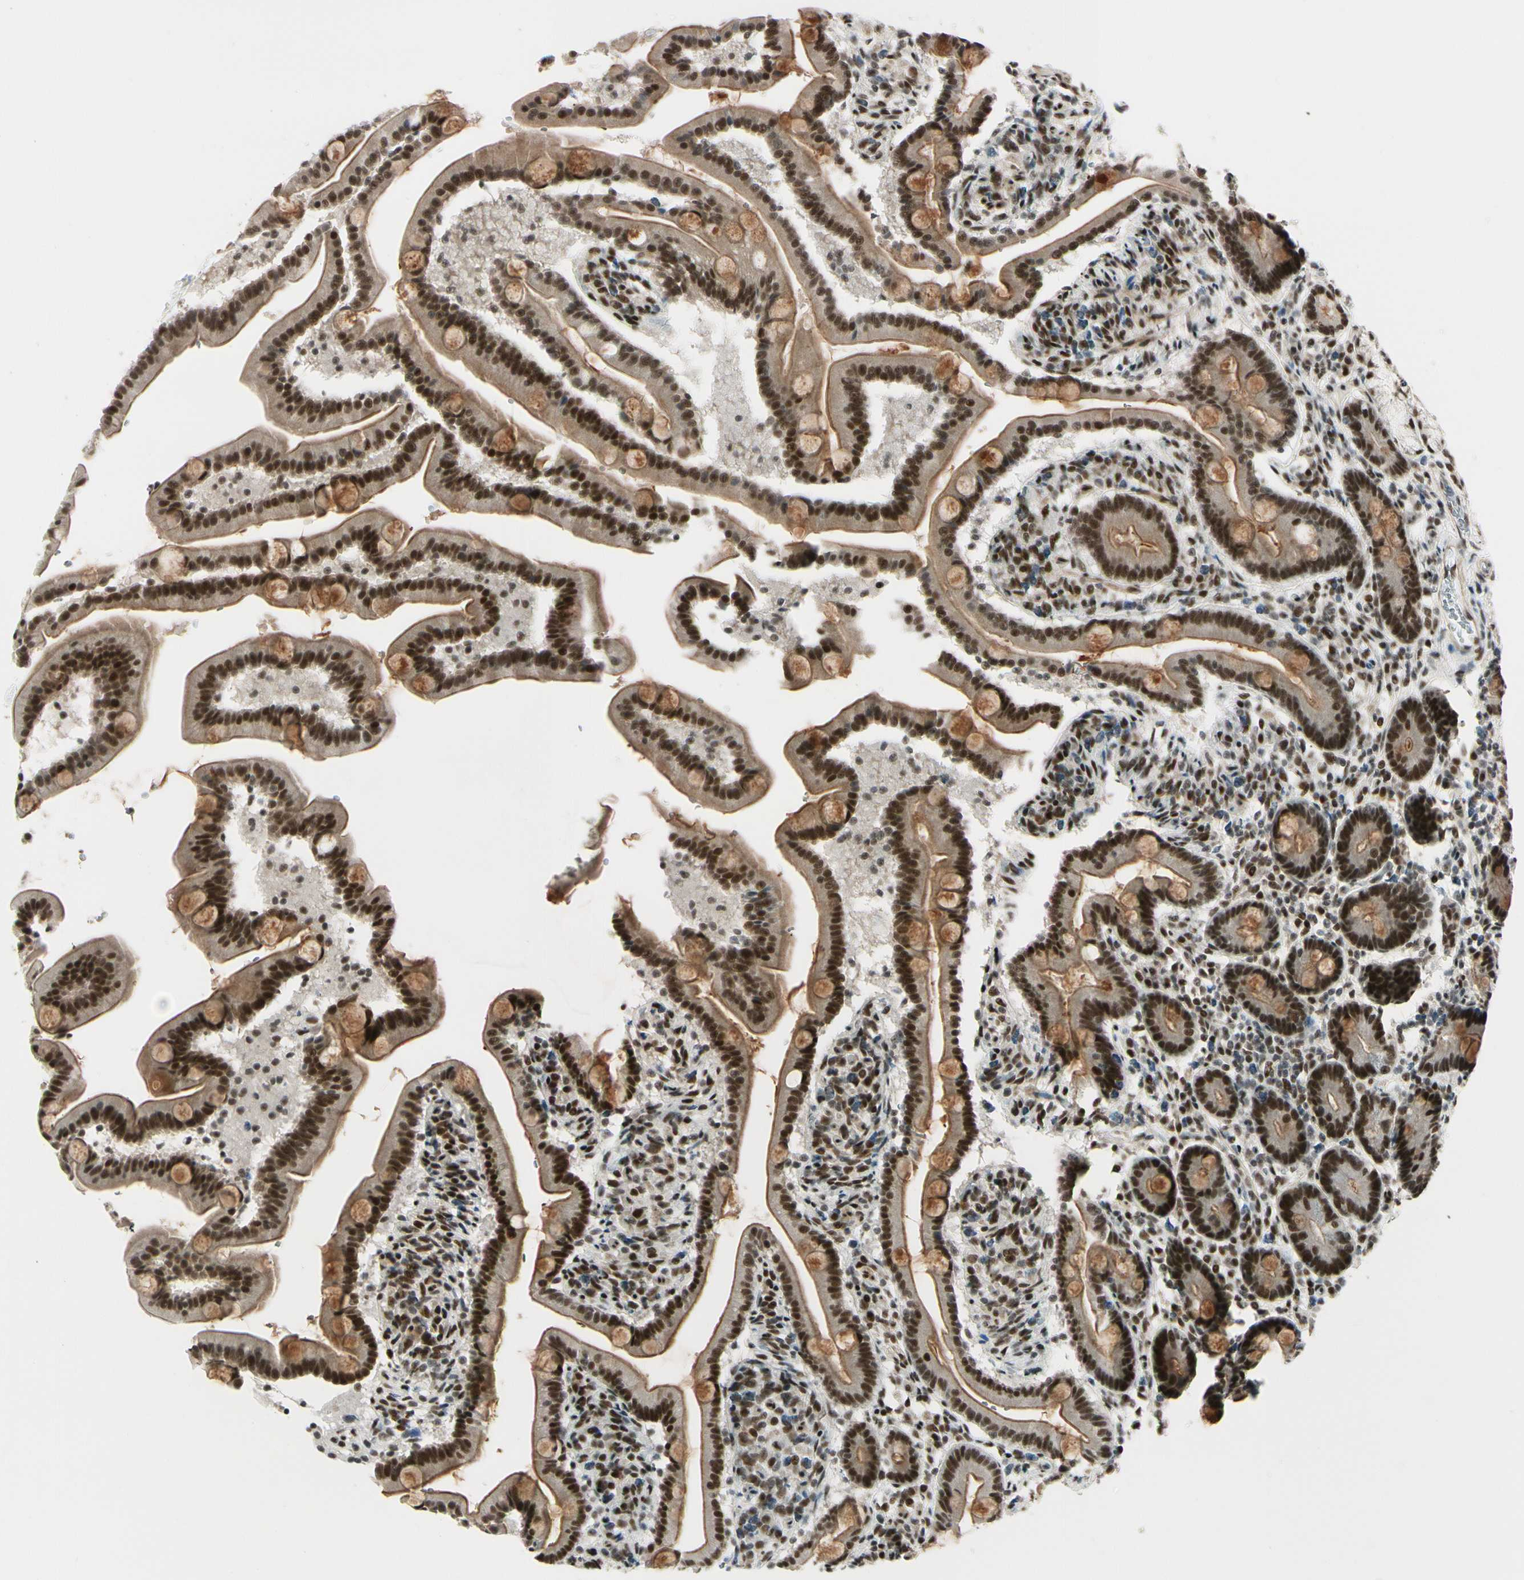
{"staining": {"intensity": "strong", "quantity": ">75%", "location": "cytoplasmic/membranous,nuclear"}, "tissue": "duodenum", "cell_type": "Glandular cells", "image_type": "normal", "snomed": [{"axis": "morphology", "description": "Normal tissue, NOS"}, {"axis": "topography", "description": "Duodenum"}], "caption": "Glandular cells exhibit high levels of strong cytoplasmic/membranous,nuclear expression in approximately >75% of cells in benign duodenum.", "gene": "CHAMP1", "patient": {"sex": "male", "age": 54}}